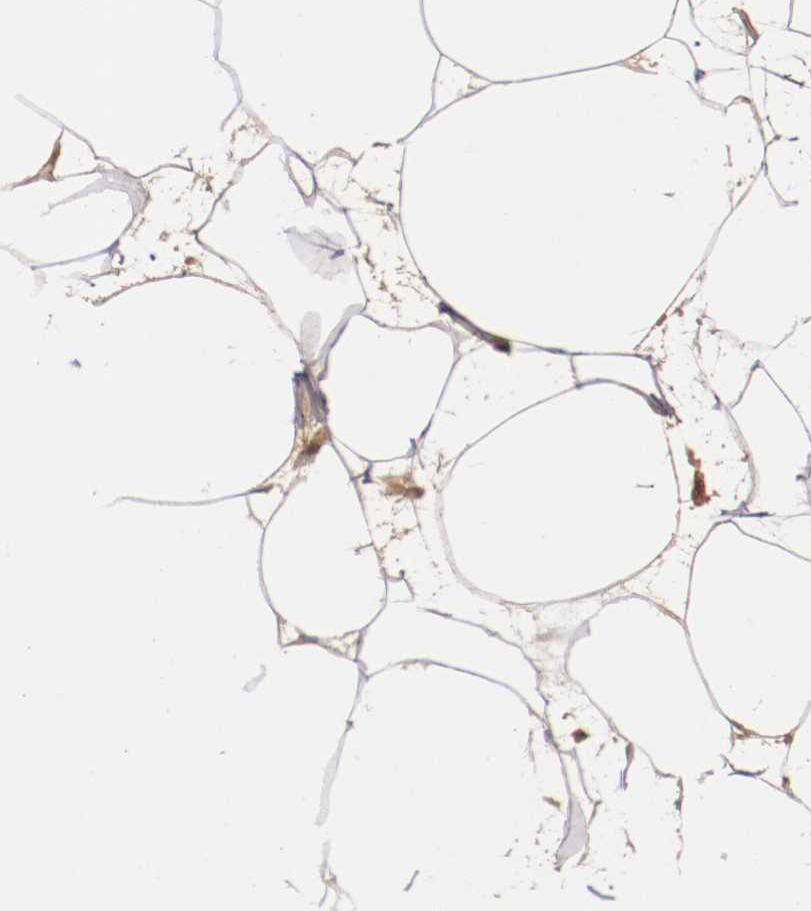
{"staining": {"intensity": "weak", "quantity": "25%-75%", "location": "cytoplasmic/membranous"}, "tissue": "adipose tissue", "cell_type": "Adipocytes", "image_type": "normal", "snomed": [{"axis": "morphology", "description": "Normal tissue, NOS"}, {"axis": "morphology", "description": "Duct carcinoma"}, {"axis": "topography", "description": "Breast"}, {"axis": "topography", "description": "Adipose tissue"}], "caption": "Brown immunohistochemical staining in unremarkable adipose tissue exhibits weak cytoplasmic/membranous positivity in approximately 25%-75% of adipocytes.", "gene": "RPS6KA6", "patient": {"sex": "female", "age": 37}}